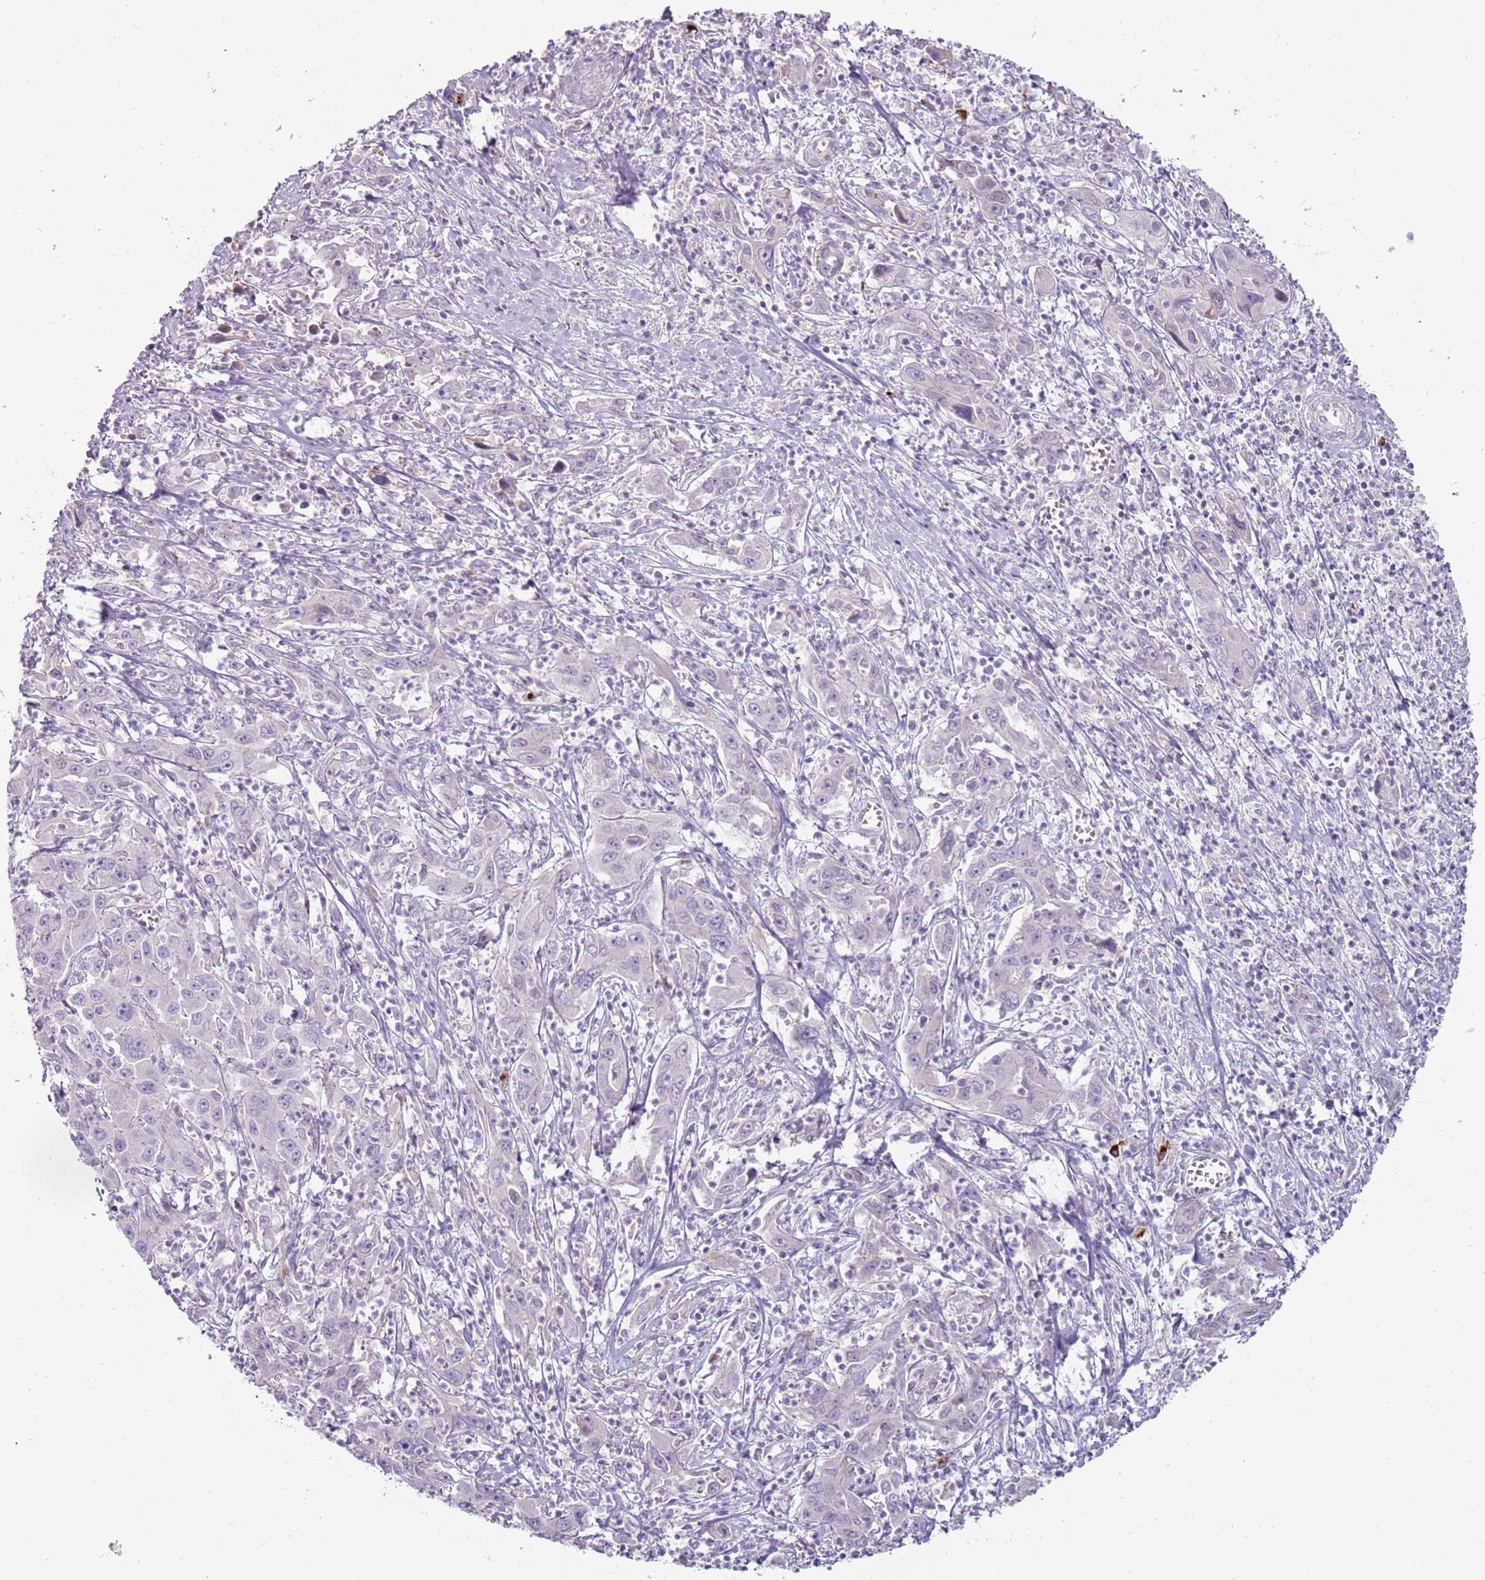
{"staining": {"intensity": "negative", "quantity": "none", "location": "none"}, "tissue": "liver cancer", "cell_type": "Tumor cells", "image_type": "cancer", "snomed": [{"axis": "morphology", "description": "Carcinoma, Hepatocellular, NOS"}, {"axis": "topography", "description": "Liver"}], "caption": "High power microscopy micrograph of an immunohistochemistry micrograph of hepatocellular carcinoma (liver), revealing no significant positivity in tumor cells. (IHC, brightfield microscopy, high magnification).", "gene": "MCUB", "patient": {"sex": "male", "age": 63}}